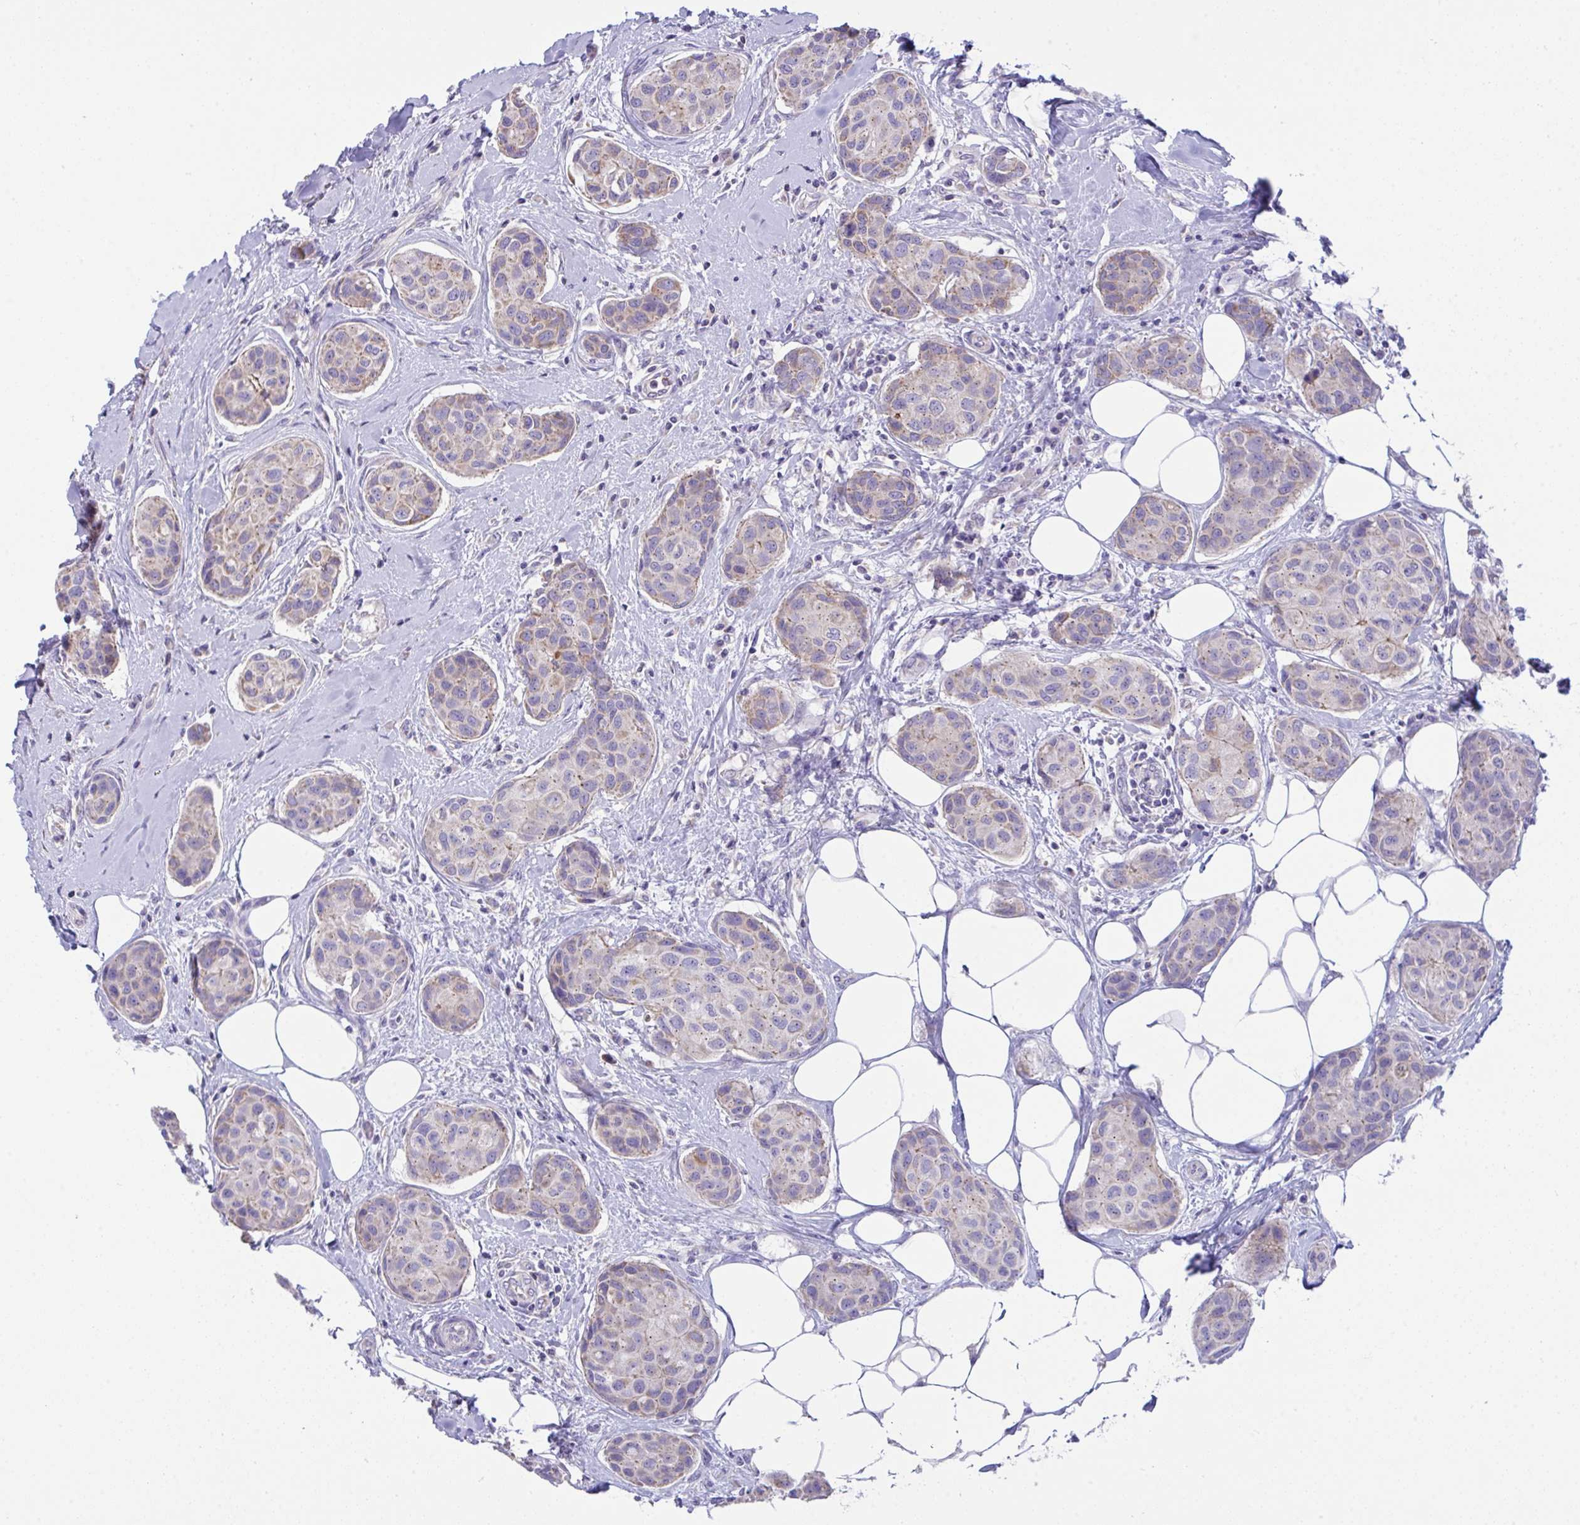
{"staining": {"intensity": "weak", "quantity": "25%-75%", "location": "cytoplasmic/membranous"}, "tissue": "breast cancer", "cell_type": "Tumor cells", "image_type": "cancer", "snomed": [{"axis": "morphology", "description": "Duct carcinoma"}, {"axis": "topography", "description": "Breast"}, {"axis": "topography", "description": "Lymph node"}], "caption": "Human breast cancer stained for a protein (brown) reveals weak cytoplasmic/membranous positive staining in about 25%-75% of tumor cells.", "gene": "PLA2G12B", "patient": {"sex": "female", "age": 80}}